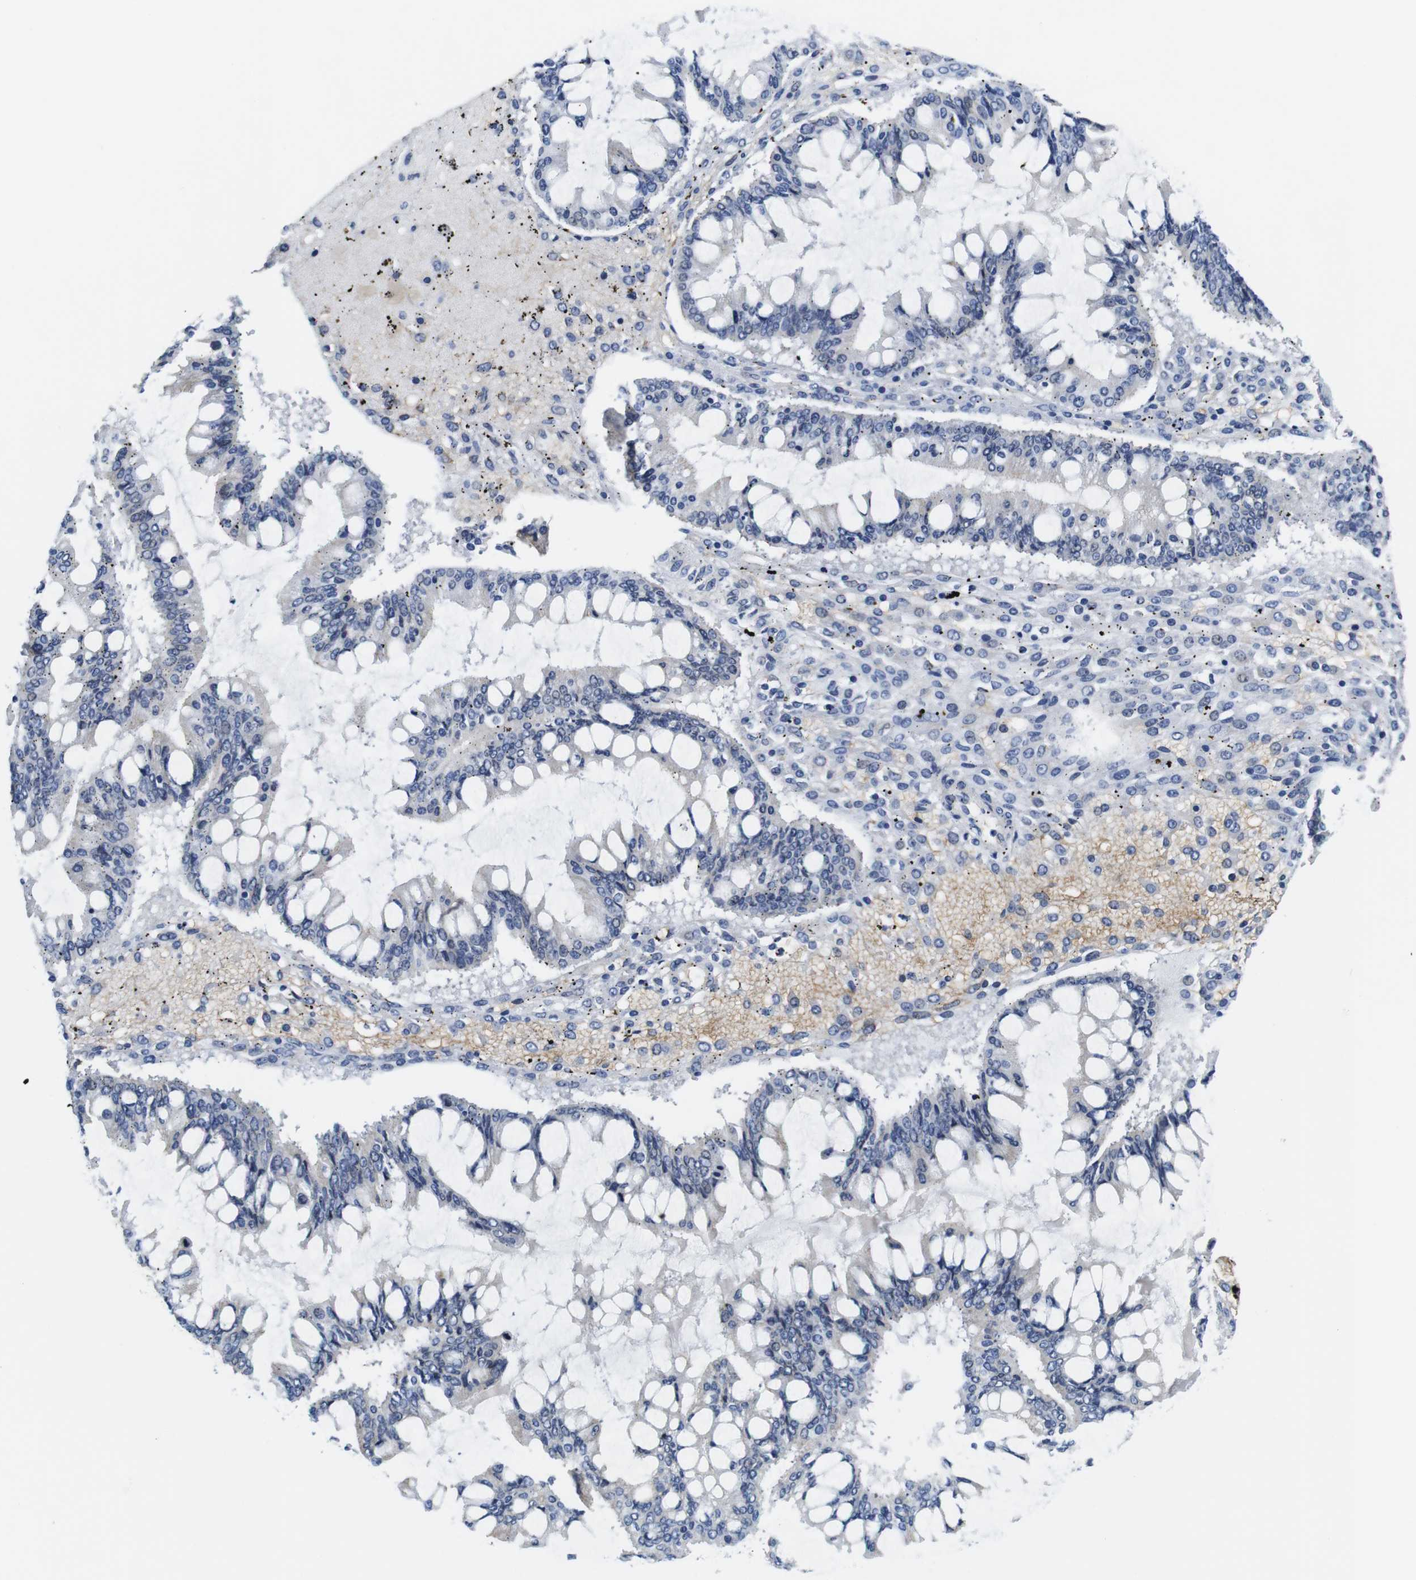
{"staining": {"intensity": "negative", "quantity": "none", "location": "none"}, "tissue": "ovarian cancer", "cell_type": "Tumor cells", "image_type": "cancer", "snomed": [{"axis": "morphology", "description": "Cystadenocarcinoma, mucinous, NOS"}, {"axis": "topography", "description": "Ovary"}], "caption": "Tumor cells show no significant protein expression in mucinous cystadenocarcinoma (ovarian).", "gene": "SOCS3", "patient": {"sex": "female", "age": 73}}